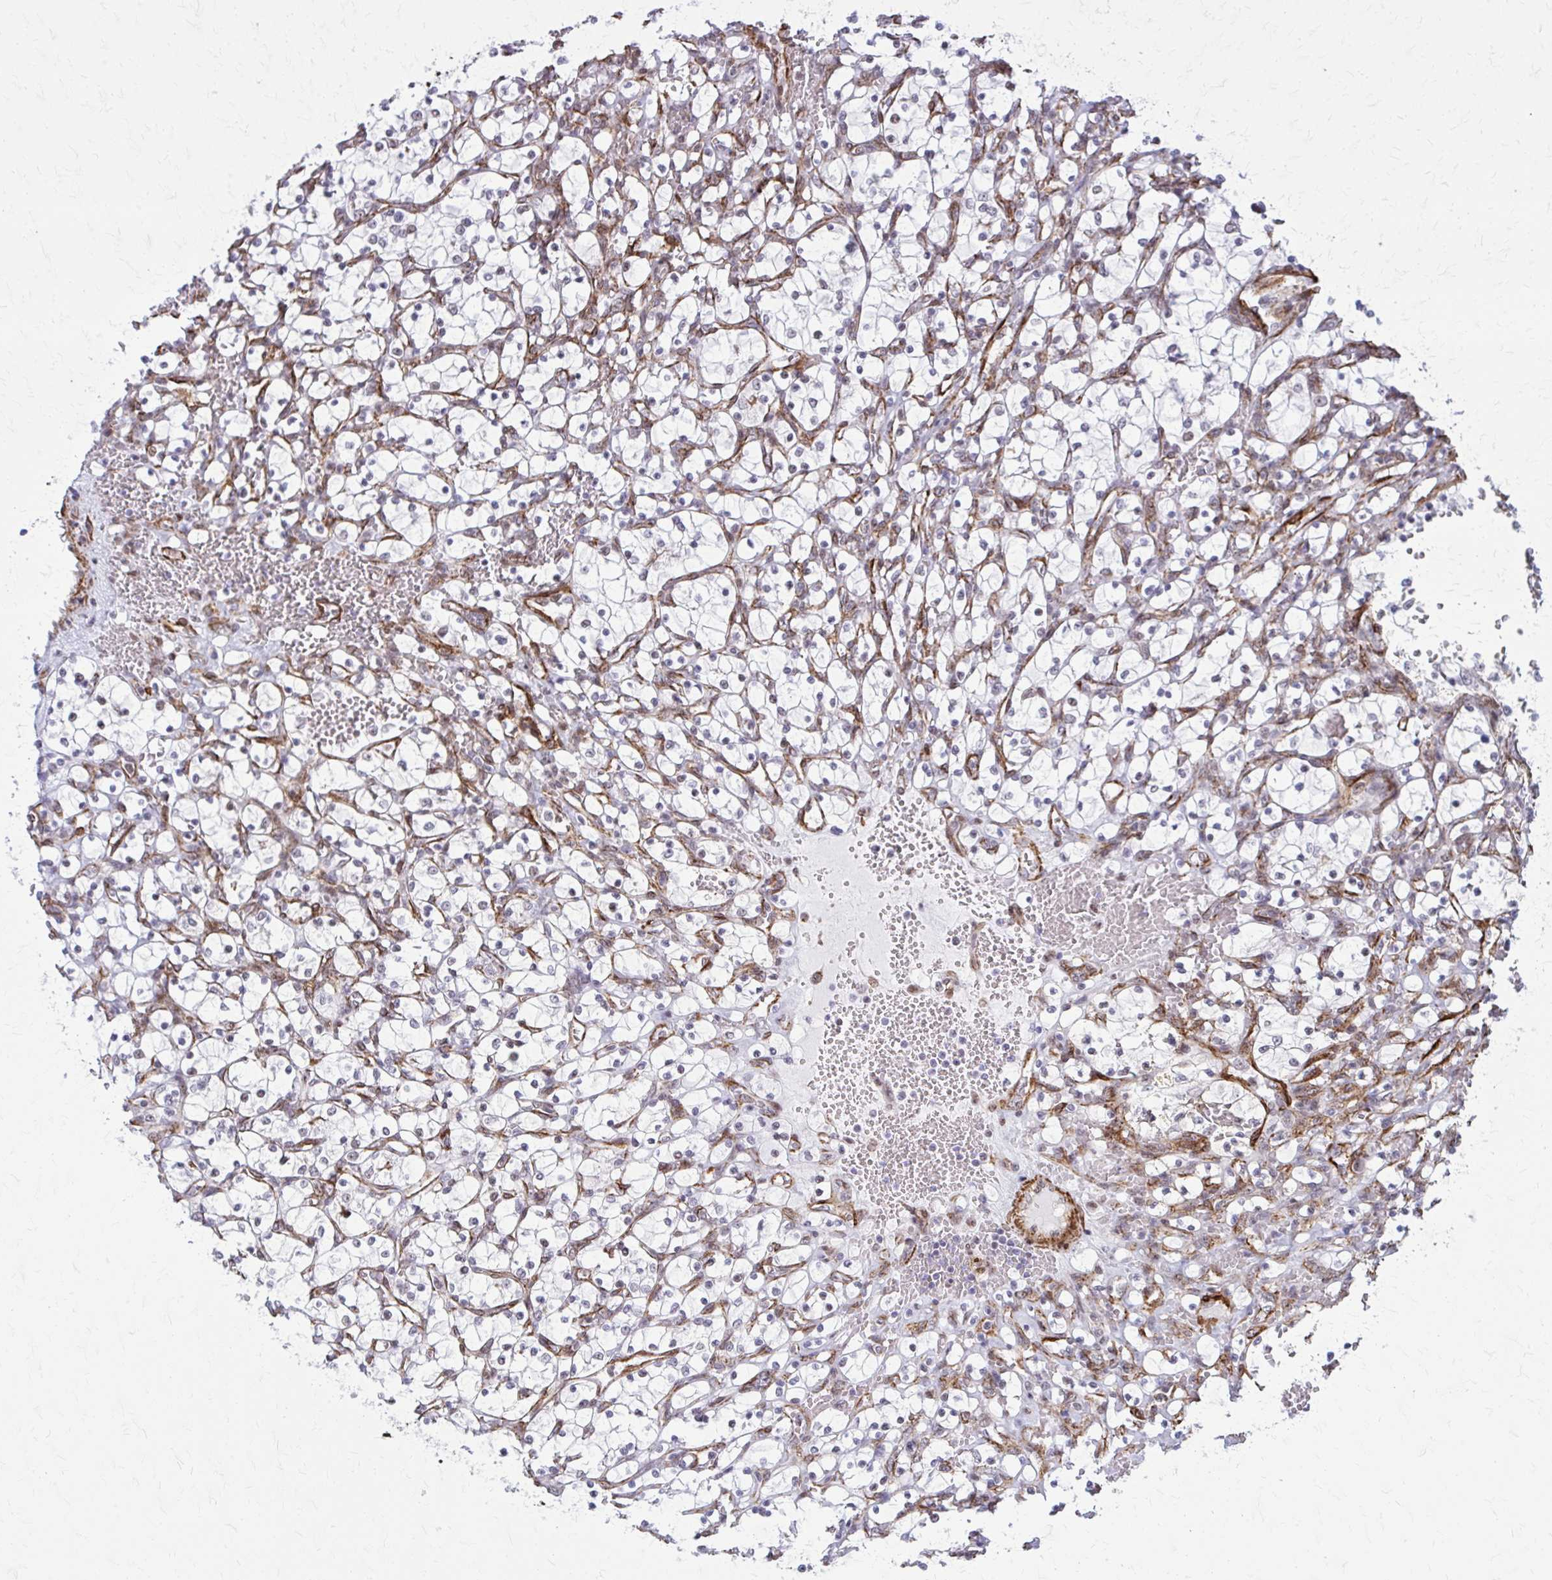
{"staining": {"intensity": "negative", "quantity": "none", "location": "none"}, "tissue": "renal cancer", "cell_type": "Tumor cells", "image_type": "cancer", "snomed": [{"axis": "morphology", "description": "Adenocarcinoma, NOS"}, {"axis": "topography", "description": "Kidney"}], "caption": "A histopathology image of renal cancer stained for a protein exhibits no brown staining in tumor cells.", "gene": "NRBF2", "patient": {"sex": "female", "age": 69}}